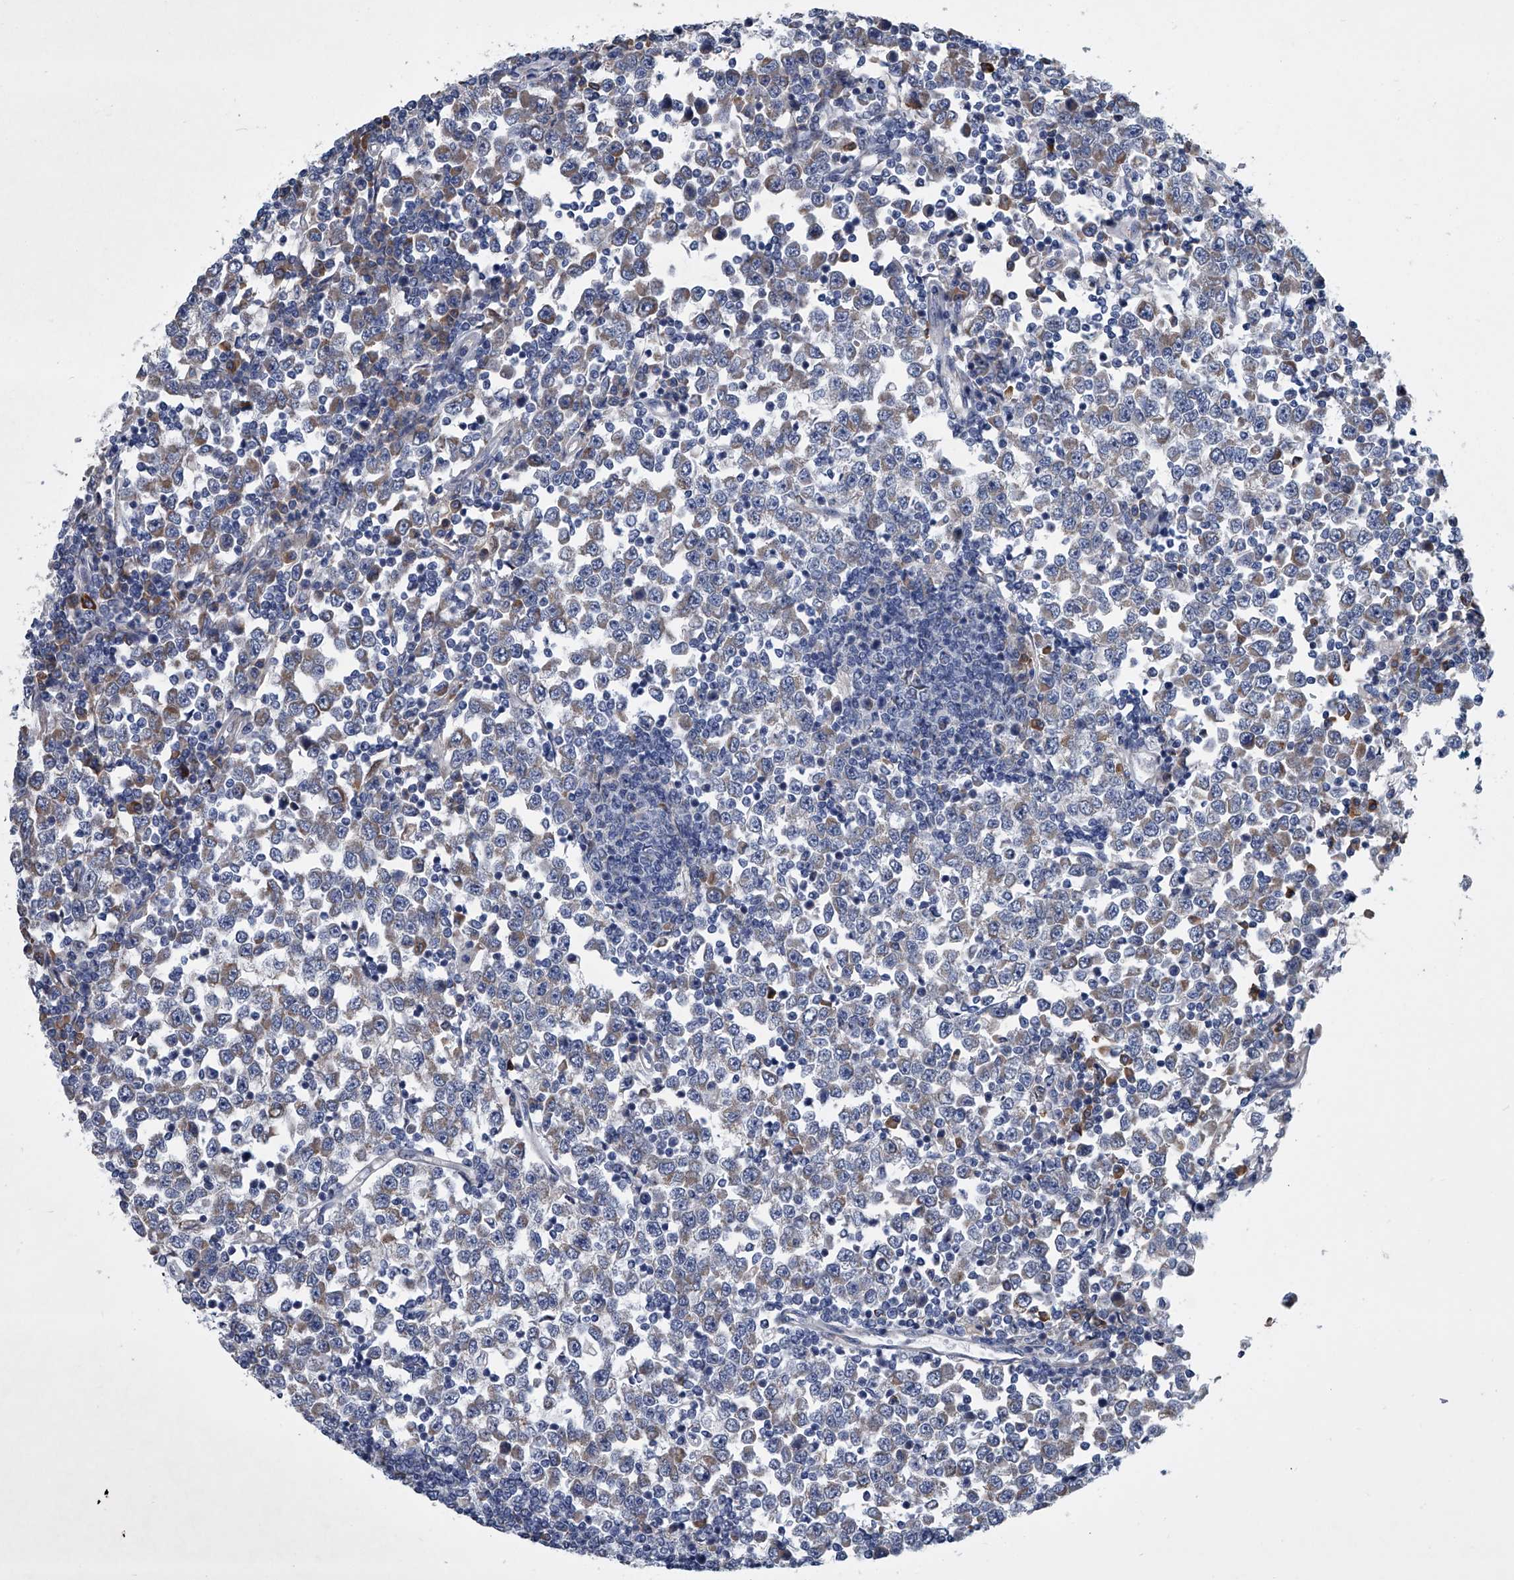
{"staining": {"intensity": "weak", "quantity": "<25%", "location": "cytoplasmic/membranous"}, "tissue": "testis cancer", "cell_type": "Tumor cells", "image_type": "cancer", "snomed": [{"axis": "morphology", "description": "Seminoma, NOS"}, {"axis": "topography", "description": "Testis"}], "caption": "Immunohistochemical staining of testis cancer (seminoma) demonstrates no significant staining in tumor cells.", "gene": "ABCG1", "patient": {"sex": "male", "age": 65}}